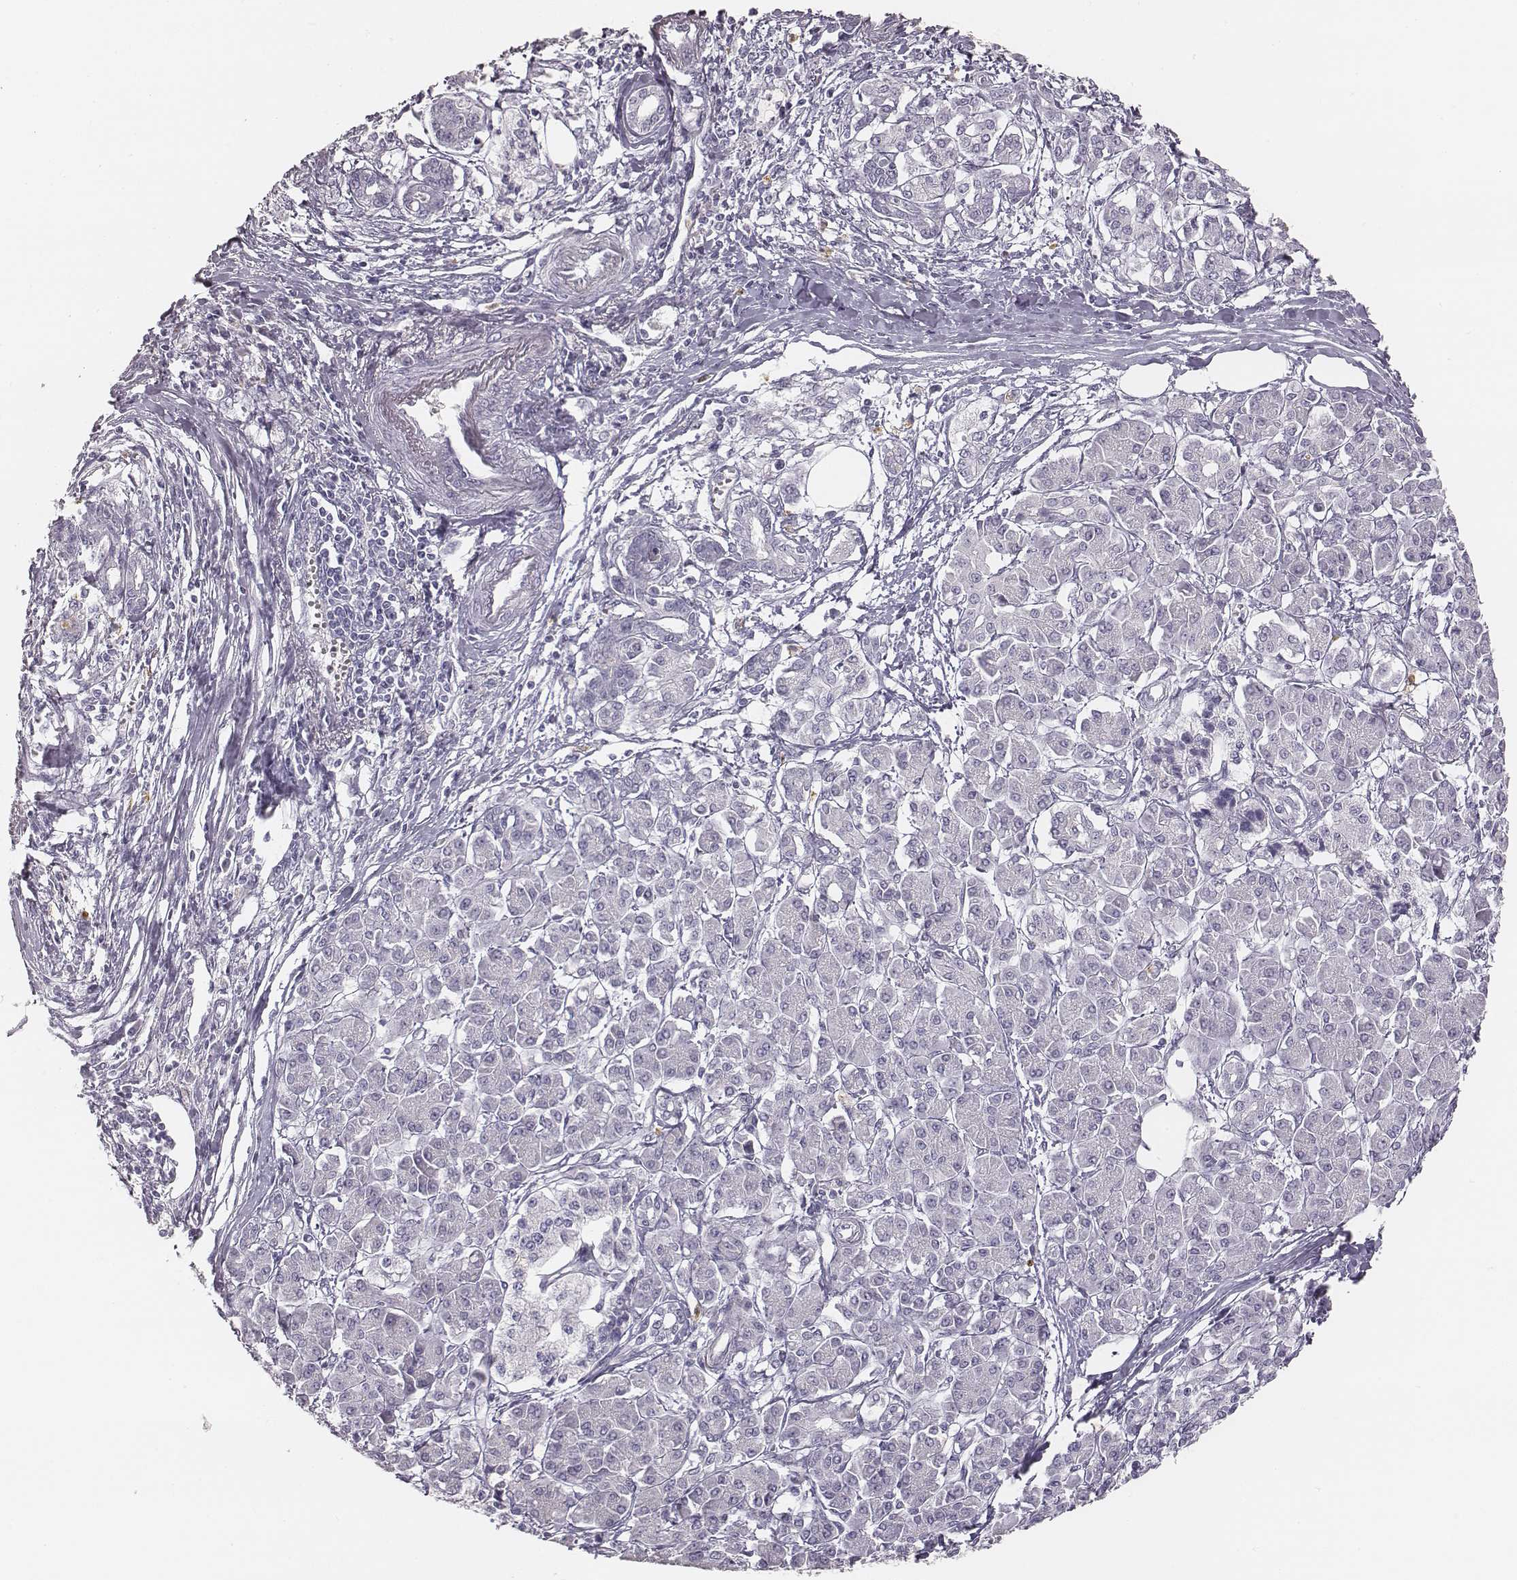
{"staining": {"intensity": "negative", "quantity": "none", "location": "none"}, "tissue": "pancreatic cancer", "cell_type": "Tumor cells", "image_type": "cancer", "snomed": [{"axis": "morphology", "description": "Adenocarcinoma, NOS"}, {"axis": "topography", "description": "Pancreas"}], "caption": "A high-resolution photomicrograph shows immunohistochemistry staining of pancreatic cancer (adenocarcinoma), which shows no significant positivity in tumor cells.", "gene": "KCNJ12", "patient": {"sex": "female", "age": 68}}